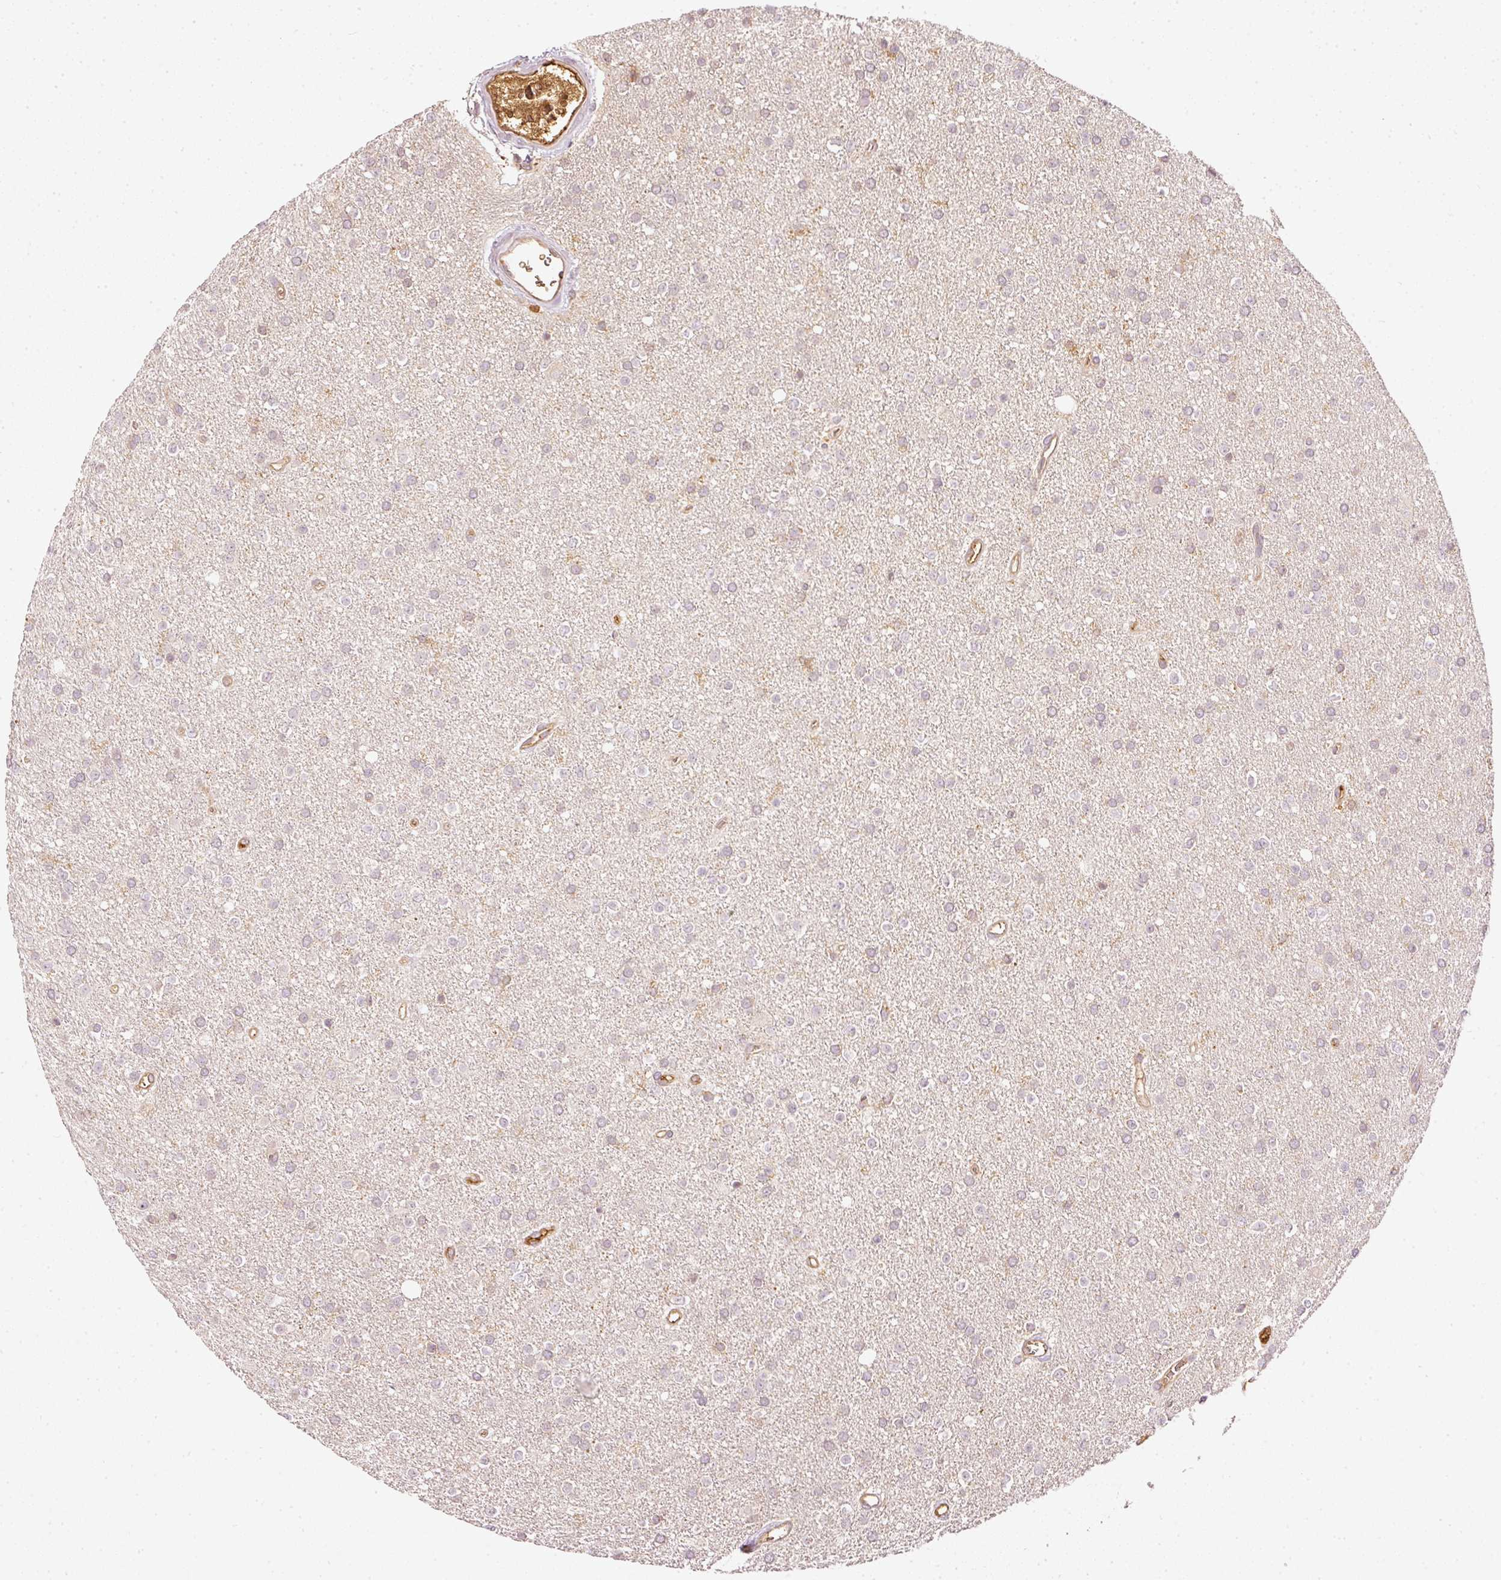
{"staining": {"intensity": "weak", "quantity": "<25%", "location": "cytoplasmic/membranous"}, "tissue": "glioma", "cell_type": "Tumor cells", "image_type": "cancer", "snomed": [{"axis": "morphology", "description": "Glioma, malignant, Low grade"}, {"axis": "topography", "description": "Brain"}], "caption": "Immunohistochemistry (IHC) histopathology image of neoplastic tissue: glioma stained with DAB reveals no significant protein positivity in tumor cells. The staining was performed using DAB to visualize the protein expression in brown, while the nuclei were stained in blue with hematoxylin (Magnification: 20x).", "gene": "EVL", "patient": {"sex": "female", "age": 34}}